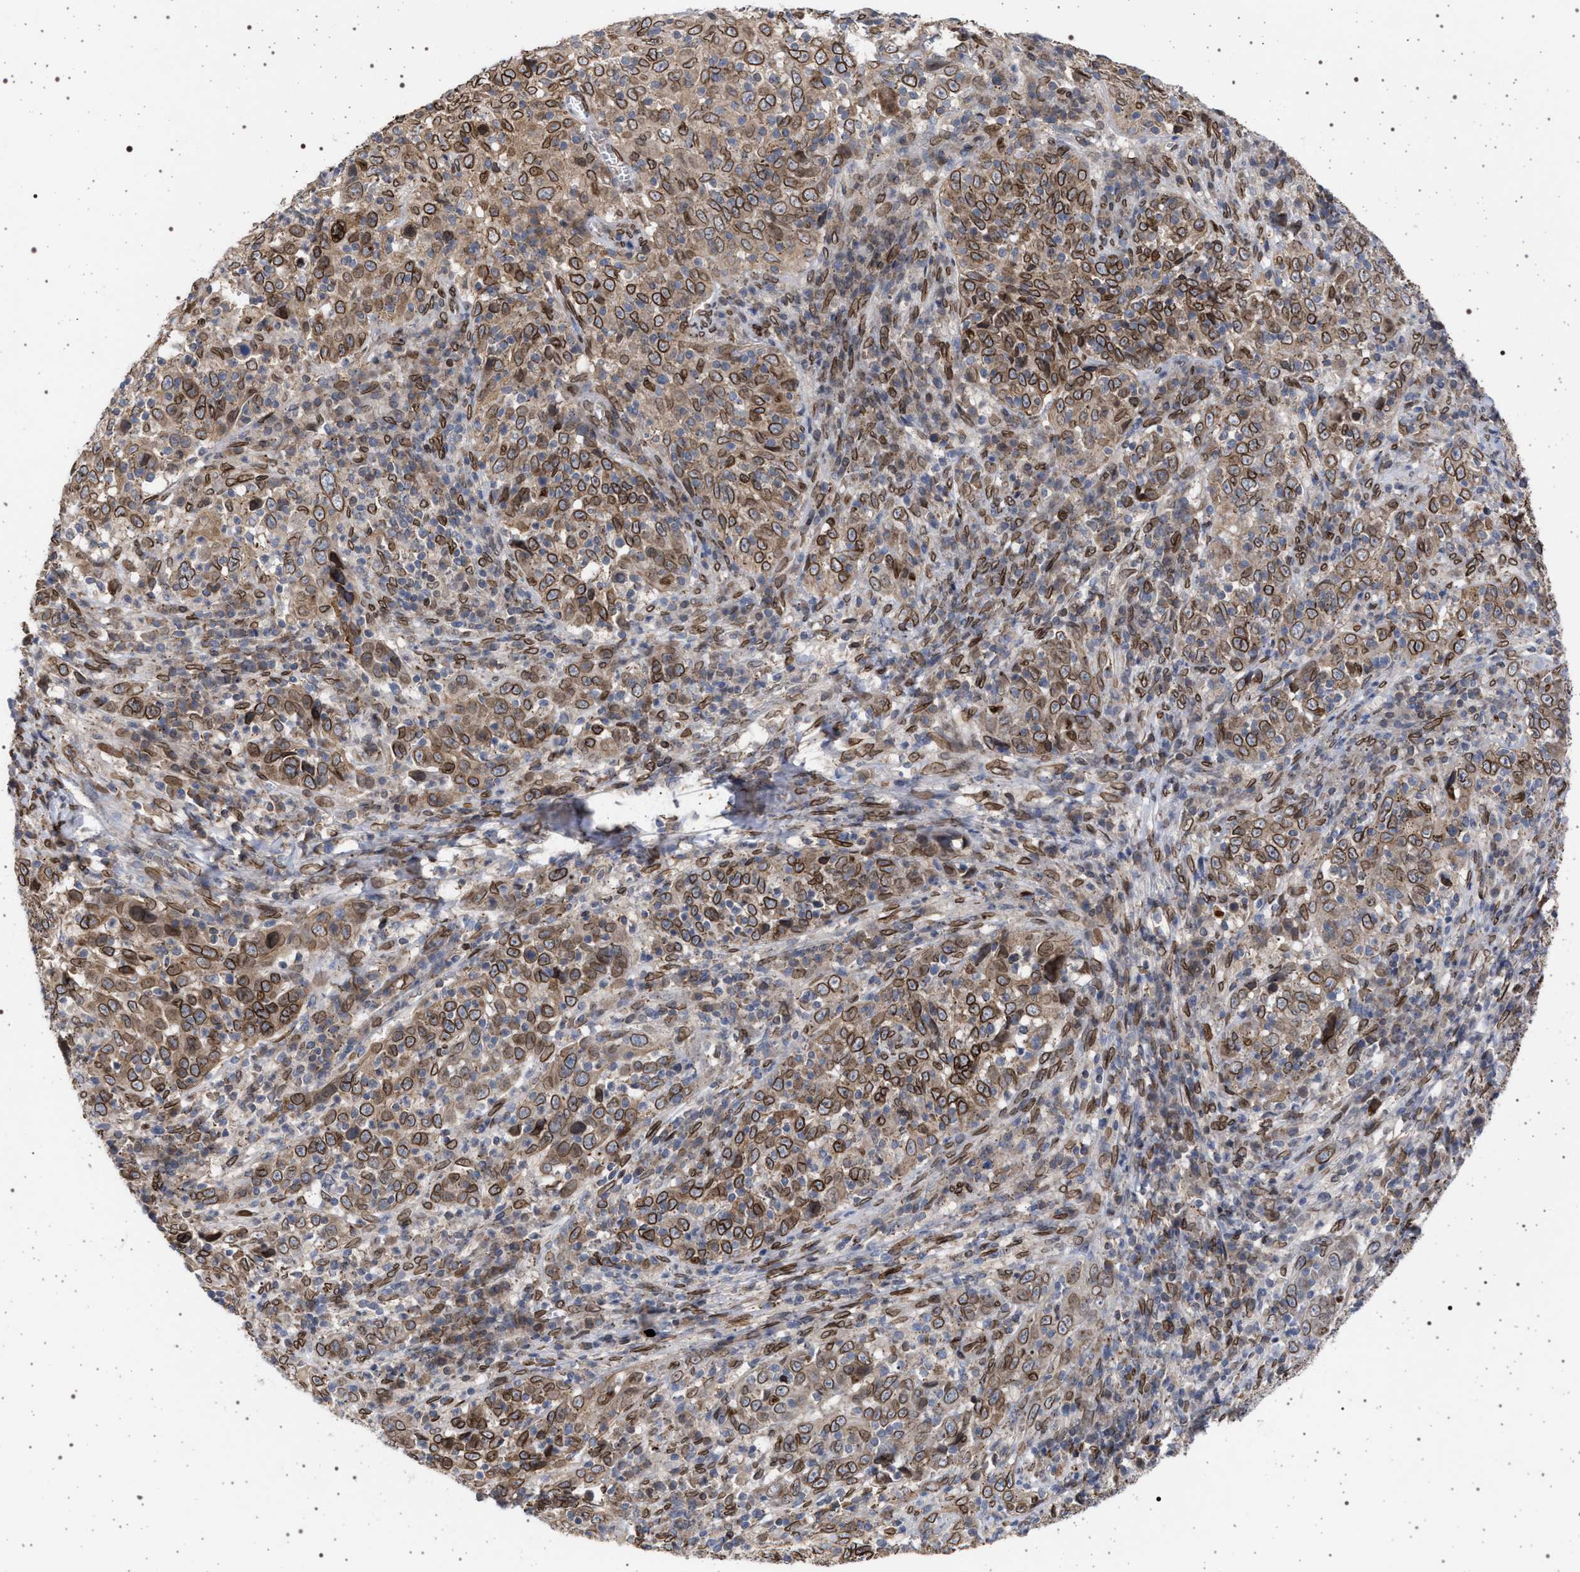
{"staining": {"intensity": "moderate", "quantity": ">75%", "location": "cytoplasmic/membranous,nuclear"}, "tissue": "cervical cancer", "cell_type": "Tumor cells", "image_type": "cancer", "snomed": [{"axis": "morphology", "description": "Squamous cell carcinoma, NOS"}, {"axis": "topography", "description": "Cervix"}], "caption": "Protein staining exhibits moderate cytoplasmic/membranous and nuclear positivity in about >75% of tumor cells in cervical cancer.", "gene": "ING2", "patient": {"sex": "female", "age": 46}}